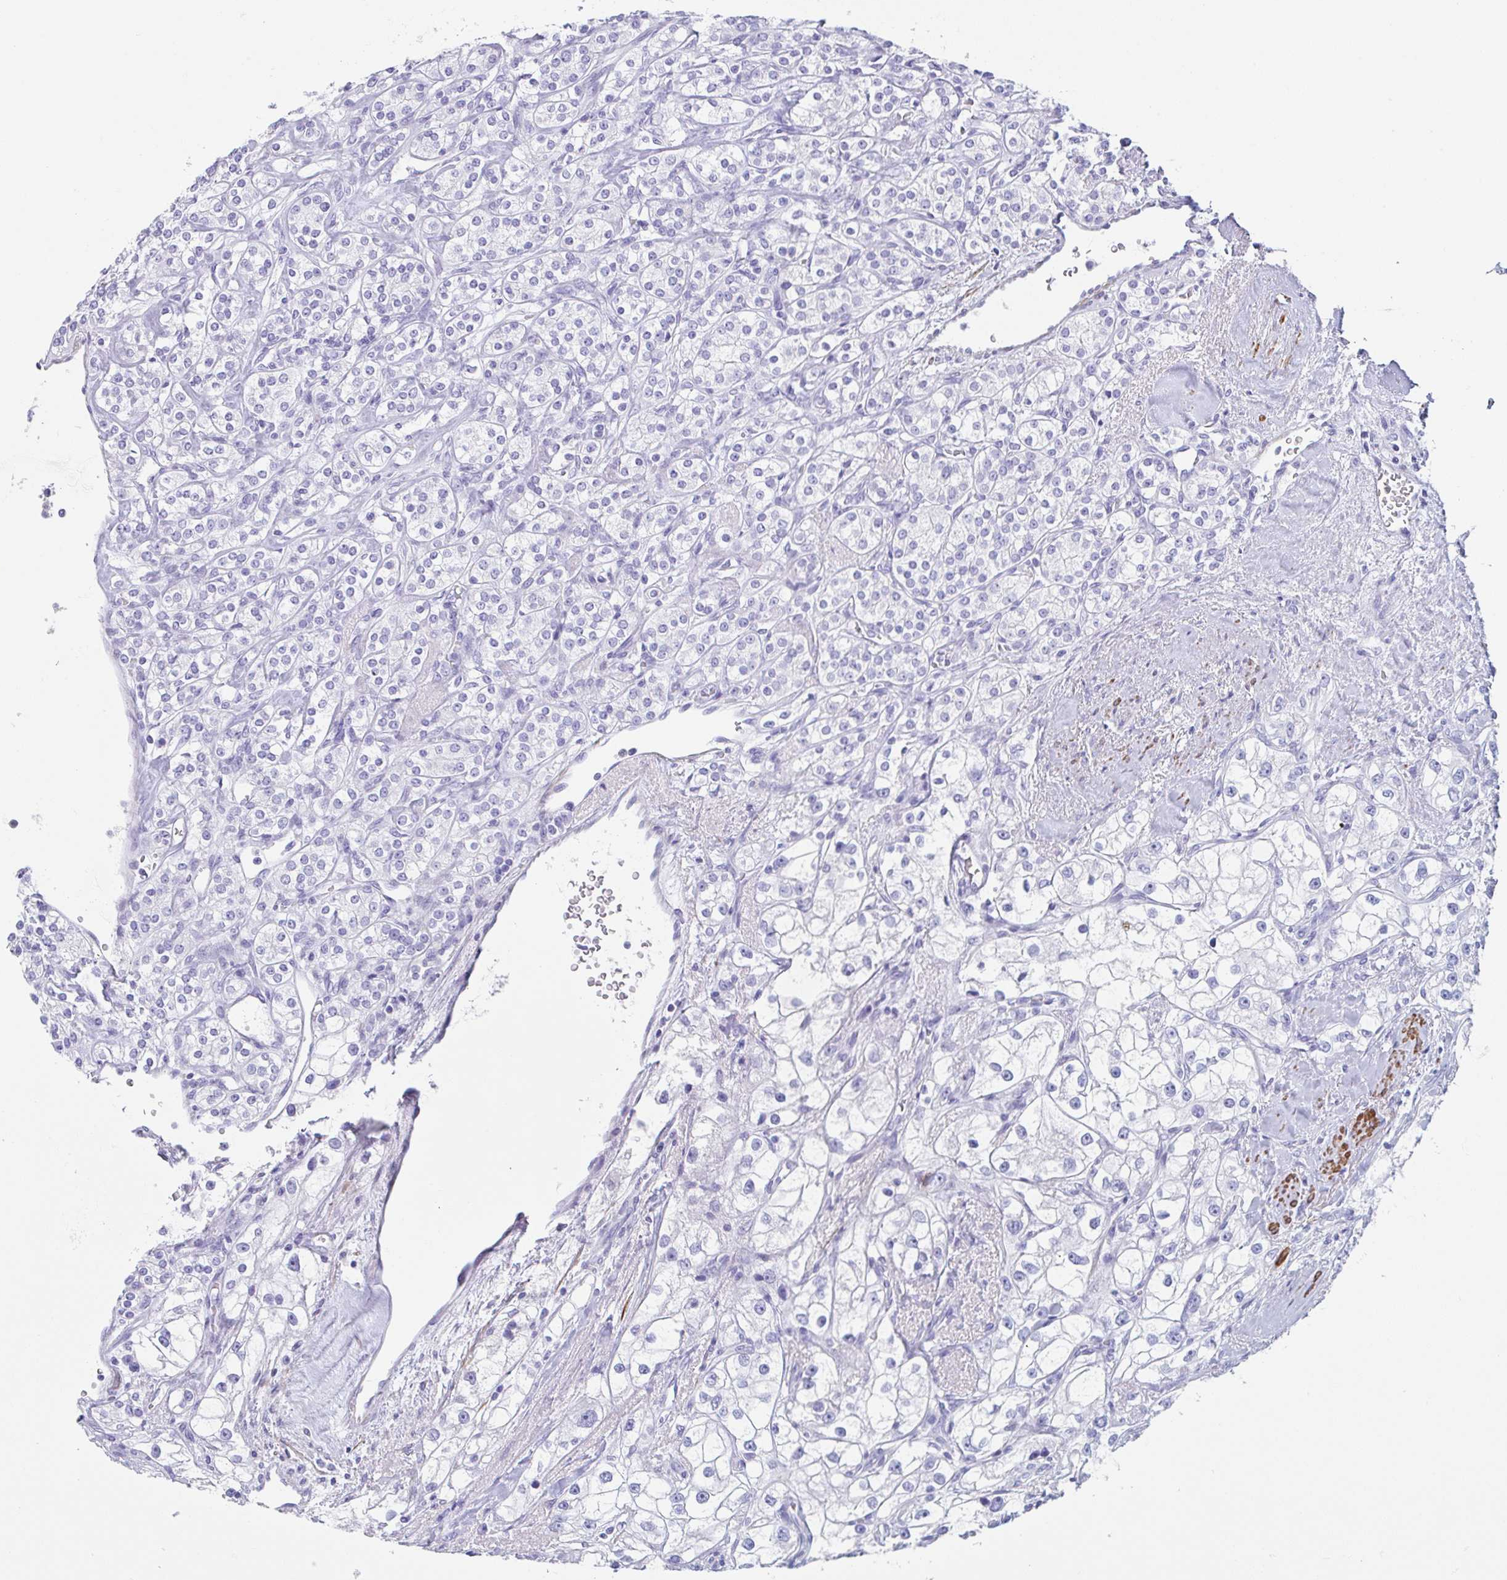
{"staining": {"intensity": "negative", "quantity": "none", "location": "none"}, "tissue": "renal cancer", "cell_type": "Tumor cells", "image_type": "cancer", "snomed": [{"axis": "morphology", "description": "Adenocarcinoma, NOS"}, {"axis": "topography", "description": "Kidney"}], "caption": "Micrograph shows no protein positivity in tumor cells of renal cancer (adenocarcinoma) tissue.", "gene": "TAS2R41", "patient": {"sex": "male", "age": 77}}